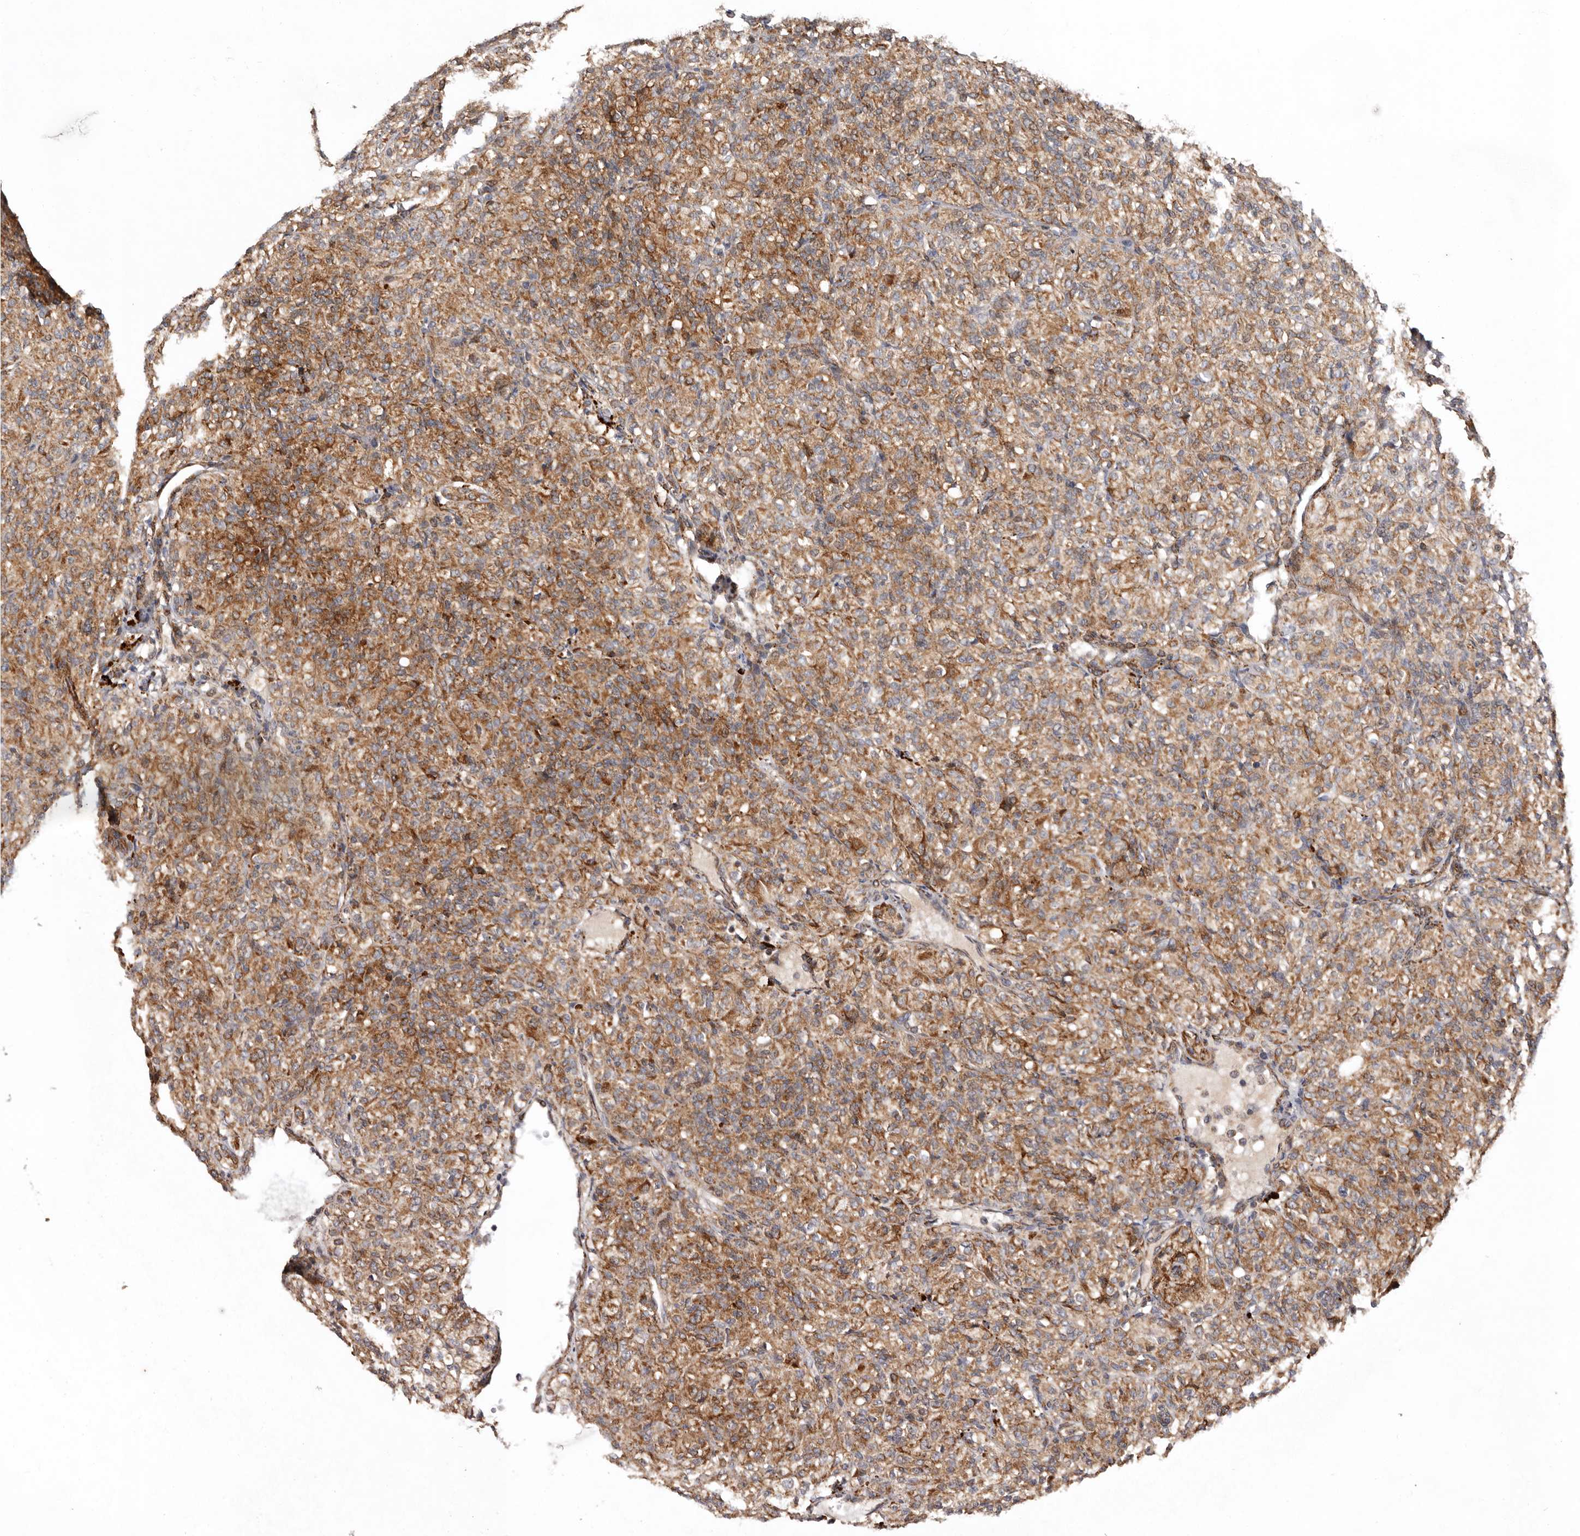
{"staining": {"intensity": "moderate", "quantity": ">75%", "location": "cytoplasmic/membranous"}, "tissue": "renal cancer", "cell_type": "Tumor cells", "image_type": "cancer", "snomed": [{"axis": "morphology", "description": "Adenocarcinoma, NOS"}, {"axis": "topography", "description": "Kidney"}], "caption": "Immunohistochemistry (DAB) staining of renal cancer (adenocarcinoma) shows moderate cytoplasmic/membranous protein positivity in about >75% of tumor cells.", "gene": "PROKR1", "patient": {"sex": "male", "age": 77}}